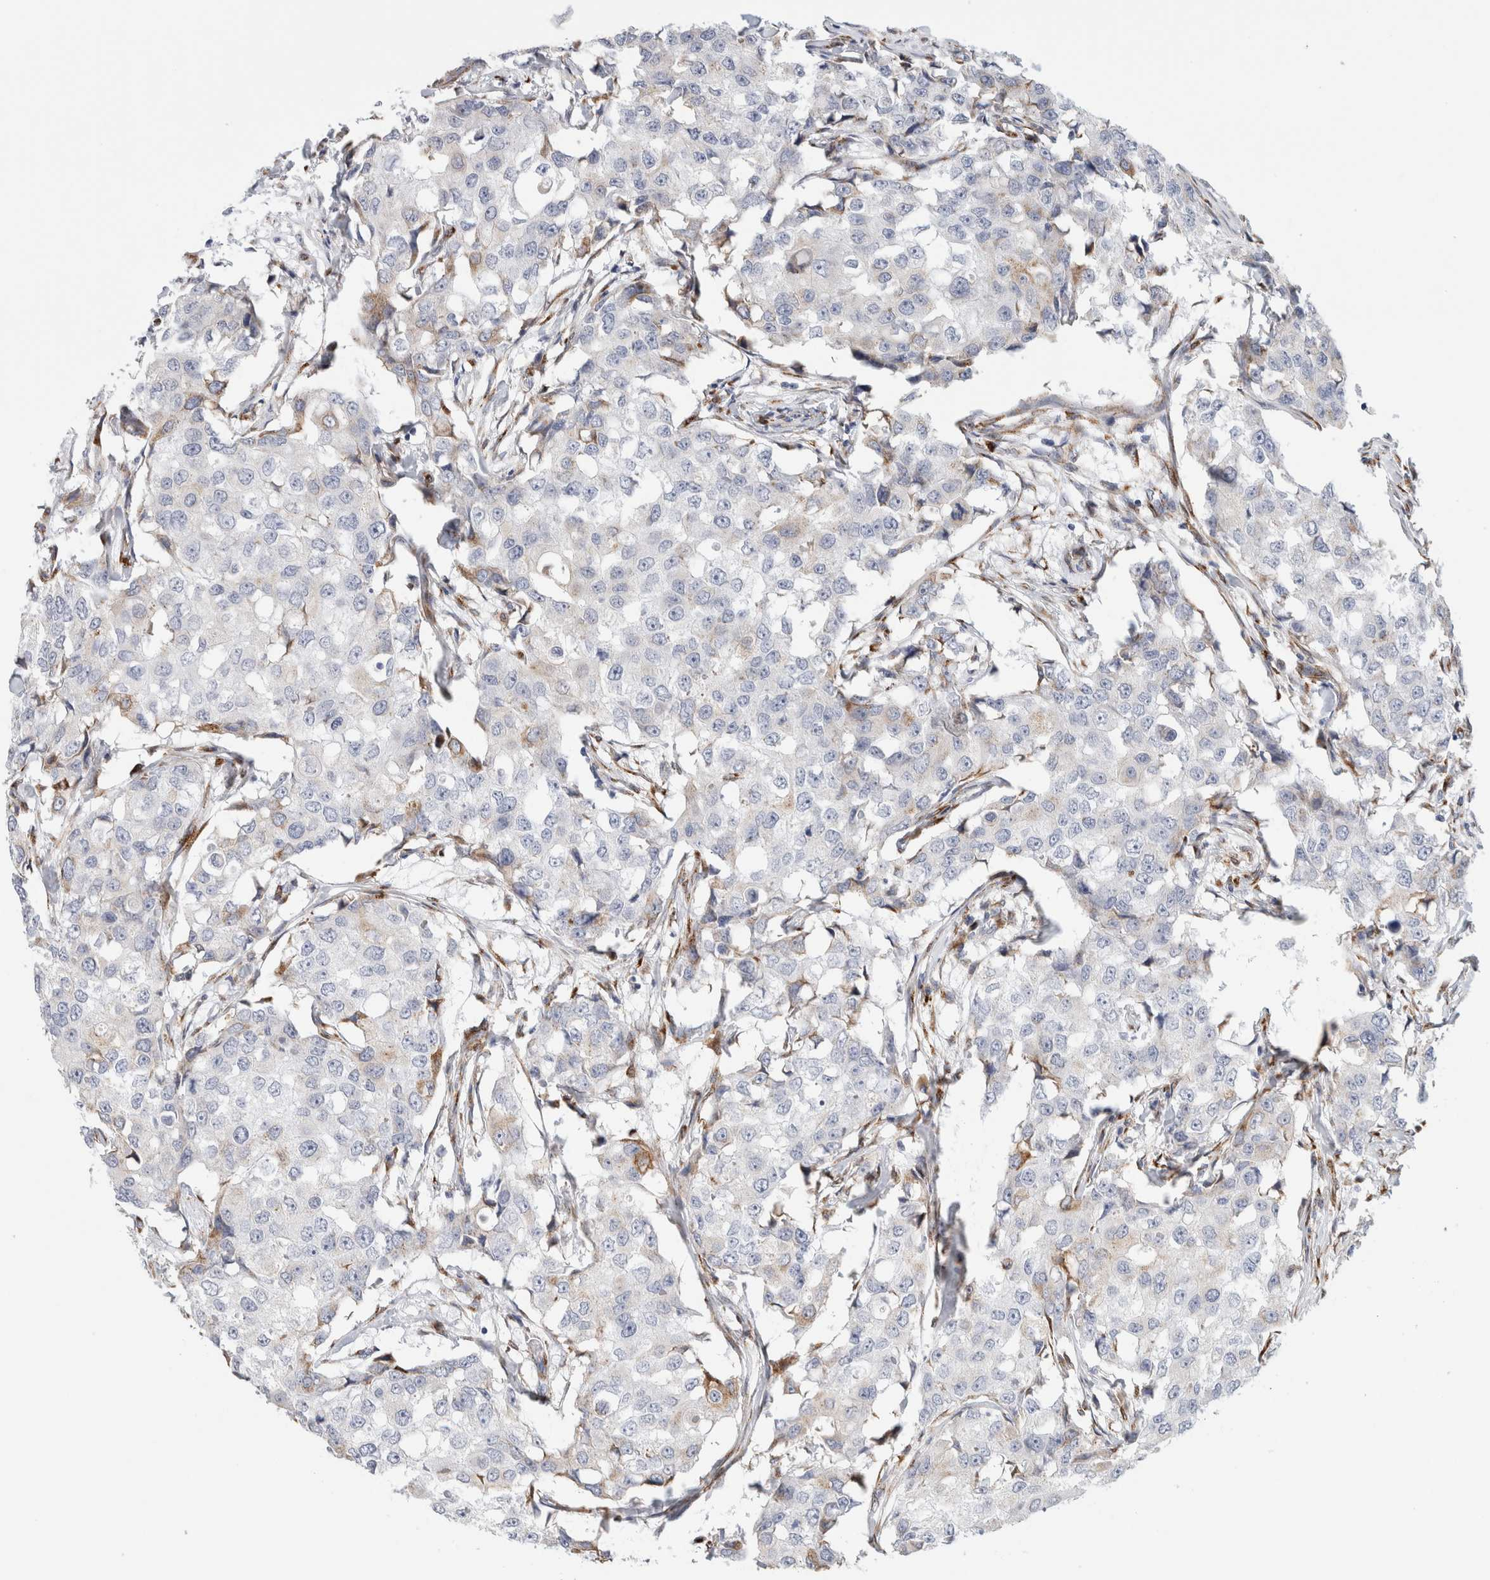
{"staining": {"intensity": "moderate", "quantity": "25%-75%", "location": "cytoplasmic/membranous"}, "tissue": "breast cancer", "cell_type": "Tumor cells", "image_type": "cancer", "snomed": [{"axis": "morphology", "description": "Duct carcinoma"}, {"axis": "topography", "description": "Breast"}], "caption": "A high-resolution micrograph shows IHC staining of breast cancer (invasive ductal carcinoma), which reveals moderate cytoplasmic/membranous positivity in about 25%-75% of tumor cells.", "gene": "MCFD2", "patient": {"sex": "female", "age": 27}}